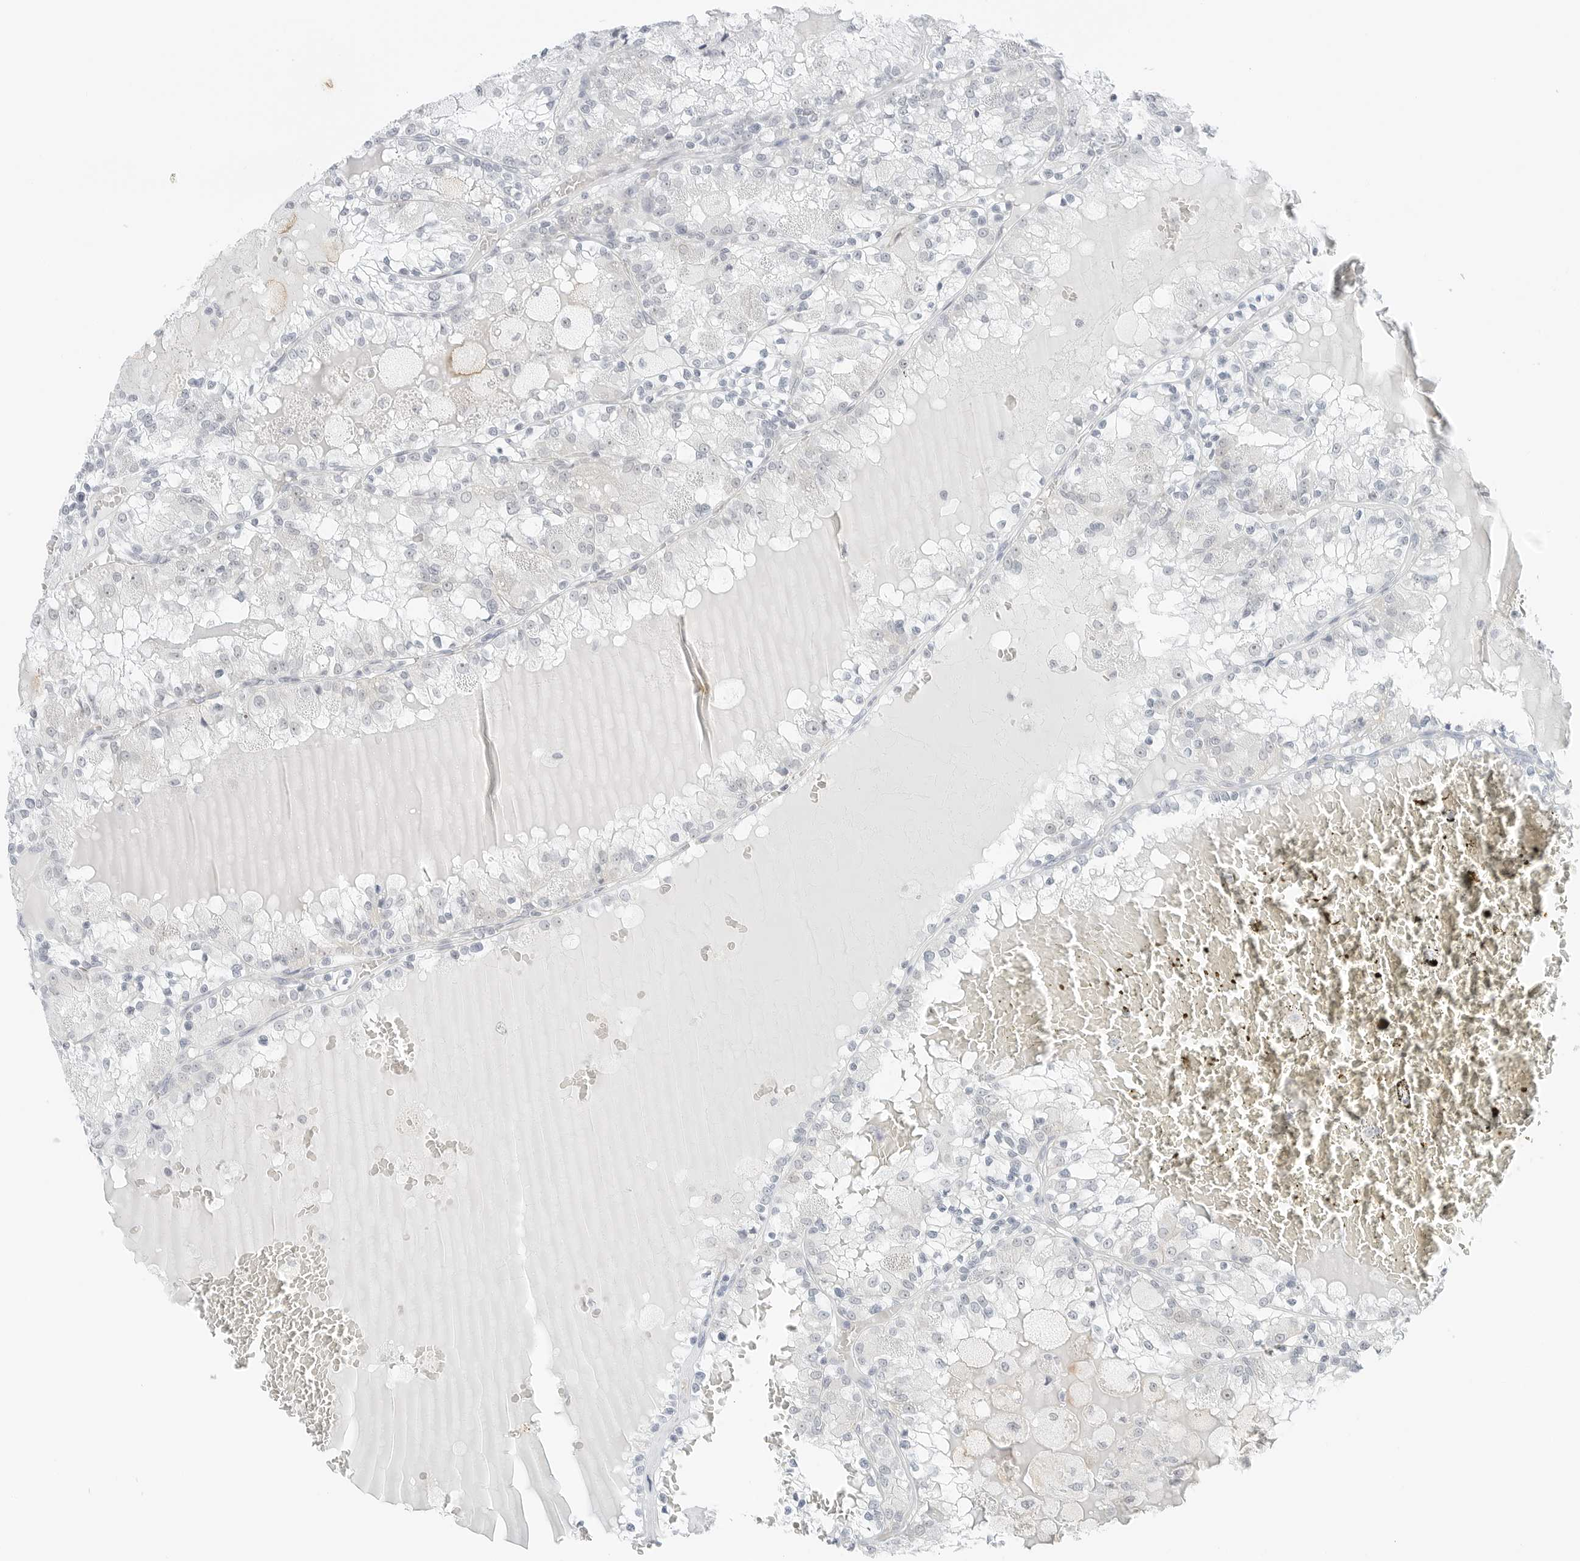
{"staining": {"intensity": "negative", "quantity": "none", "location": "none"}, "tissue": "renal cancer", "cell_type": "Tumor cells", "image_type": "cancer", "snomed": [{"axis": "morphology", "description": "Adenocarcinoma, NOS"}, {"axis": "topography", "description": "Kidney"}], "caption": "The micrograph demonstrates no significant expression in tumor cells of renal cancer.", "gene": "CCSAP", "patient": {"sex": "female", "age": 56}}